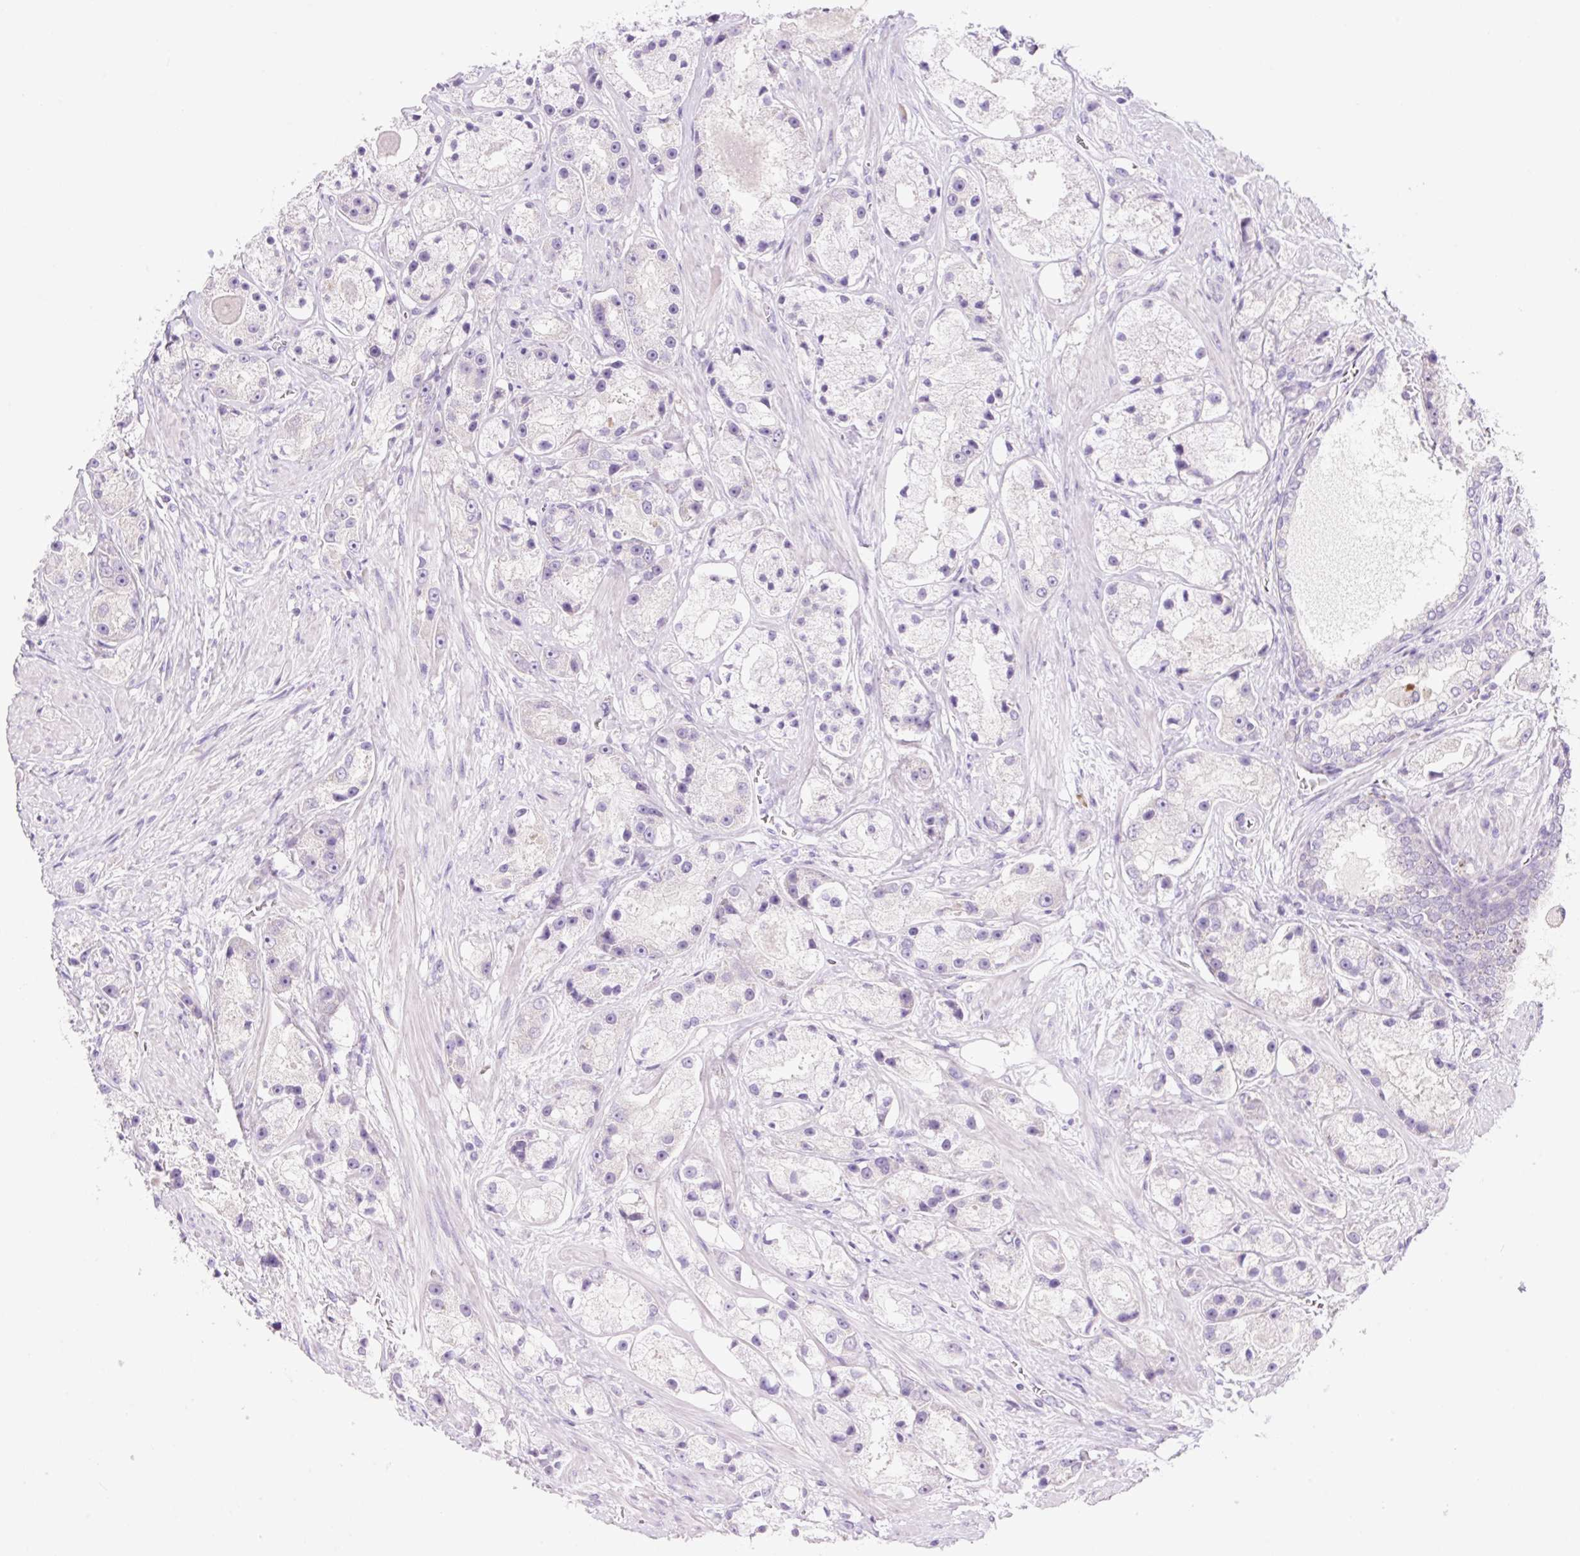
{"staining": {"intensity": "negative", "quantity": "none", "location": "none"}, "tissue": "prostate cancer", "cell_type": "Tumor cells", "image_type": "cancer", "snomed": [{"axis": "morphology", "description": "Adenocarcinoma, High grade"}, {"axis": "topography", "description": "Prostate"}], "caption": "High magnification brightfield microscopy of prostate adenocarcinoma (high-grade) stained with DAB (3,3'-diaminobenzidine) (brown) and counterstained with hematoxylin (blue): tumor cells show no significant positivity.", "gene": "CELF6", "patient": {"sex": "male", "age": 67}}